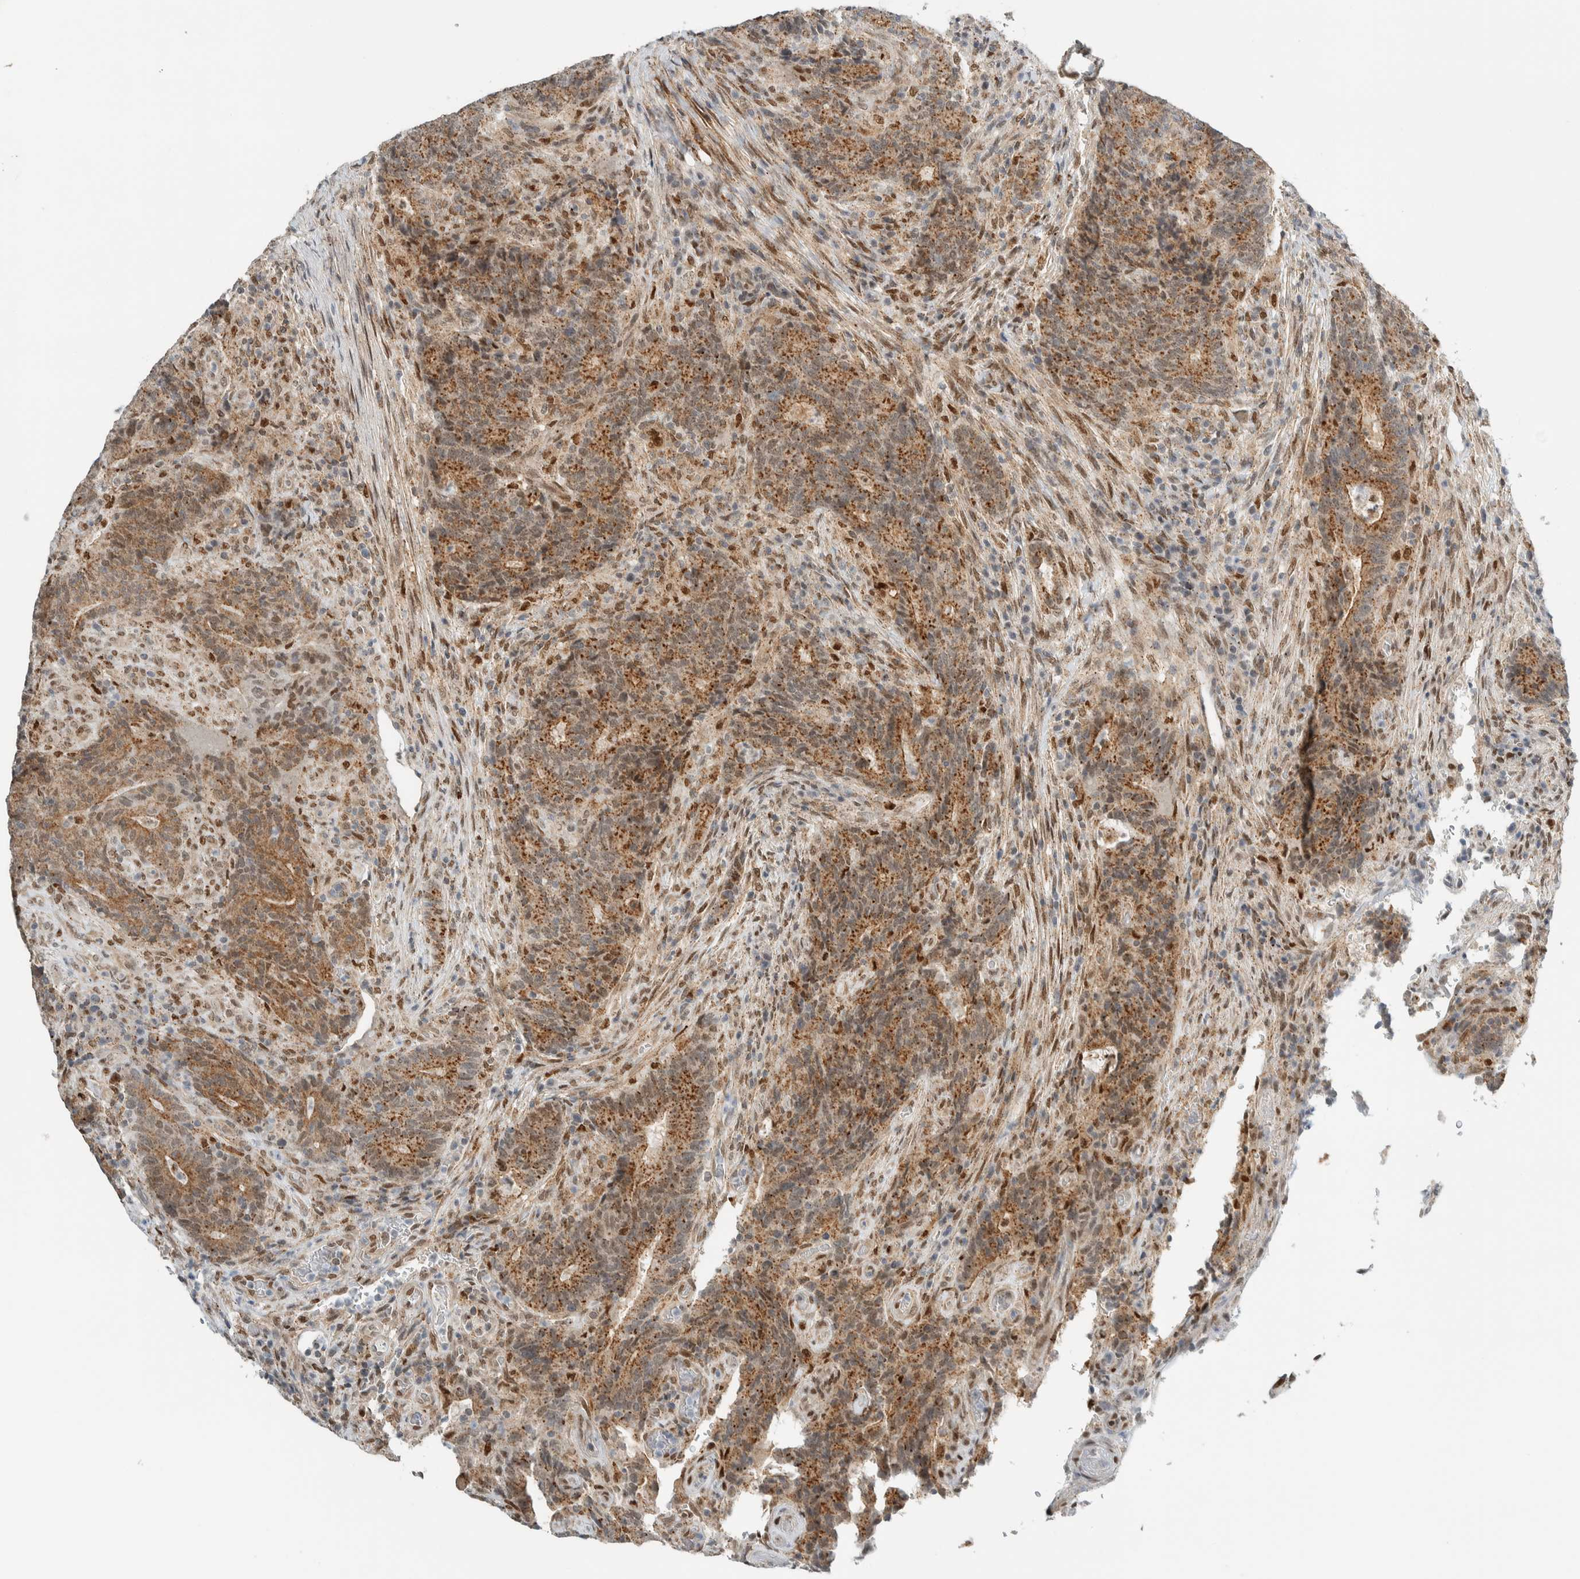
{"staining": {"intensity": "moderate", "quantity": ">75%", "location": "cytoplasmic/membranous,nuclear"}, "tissue": "colorectal cancer", "cell_type": "Tumor cells", "image_type": "cancer", "snomed": [{"axis": "morphology", "description": "Normal tissue, NOS"}, {"axis": "morphology", "description": "Adenocarcinoma, NOS"}, {"axis": "topography", "description": "Colon"}], "caption": "Moderate cytoplasmic/membranous and nuclear positivity for a protein is appreciated in about >75% of tumor cells of colorectal adenocarcinoma using immunohistochemistry.", "gene": "TFE3", "patient": {"sex": "female", "age": 75}}